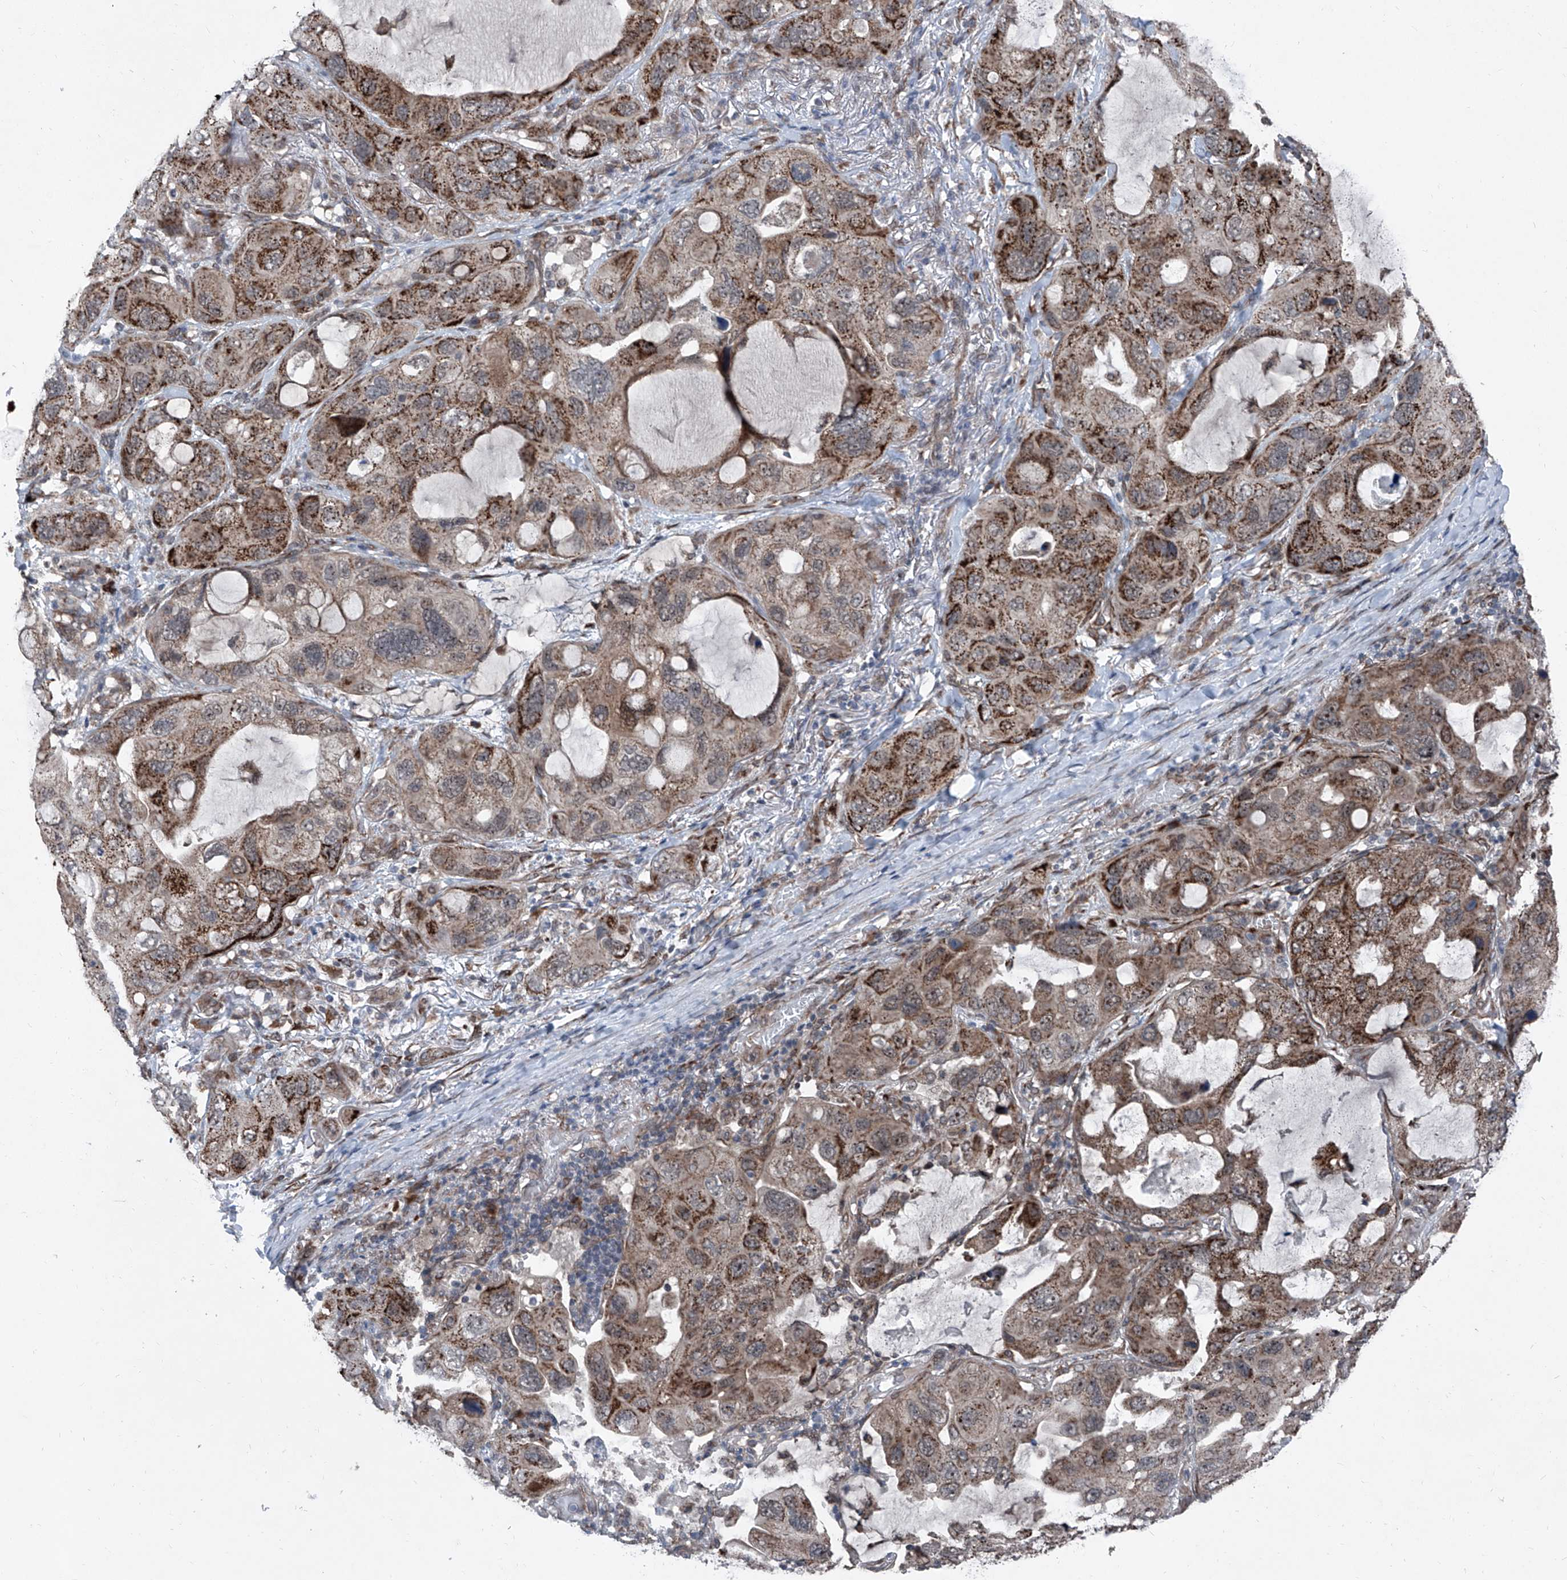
{"staining": {"intensity": "strong", "quantity": "25%-75%", "location": "cytoplasmic/membranous,nuclear"}, "tissue": "lung cancer", "cell_type": "Tumor cells", "image_type": "cancer", "snomed": [{"axis": "morphology", "description": "Squamous cell carcinoma, NOS"}, {"axis": "topography", "description": "Lung"}], "caption": "IHC (DAB (3,3'-diaminobenzidine)) staining of lung squamous cell carcinoma shows strong cytoplasmic/membranous and nuclear protein expression in about 25%-75% of tumor cells. Using DAB (brown) and hematoxylin (blue) stains, captured at high magnification using brightfield microscopy.", "gene": "COA7", "patient": {"sex": "female", "age": 73}}